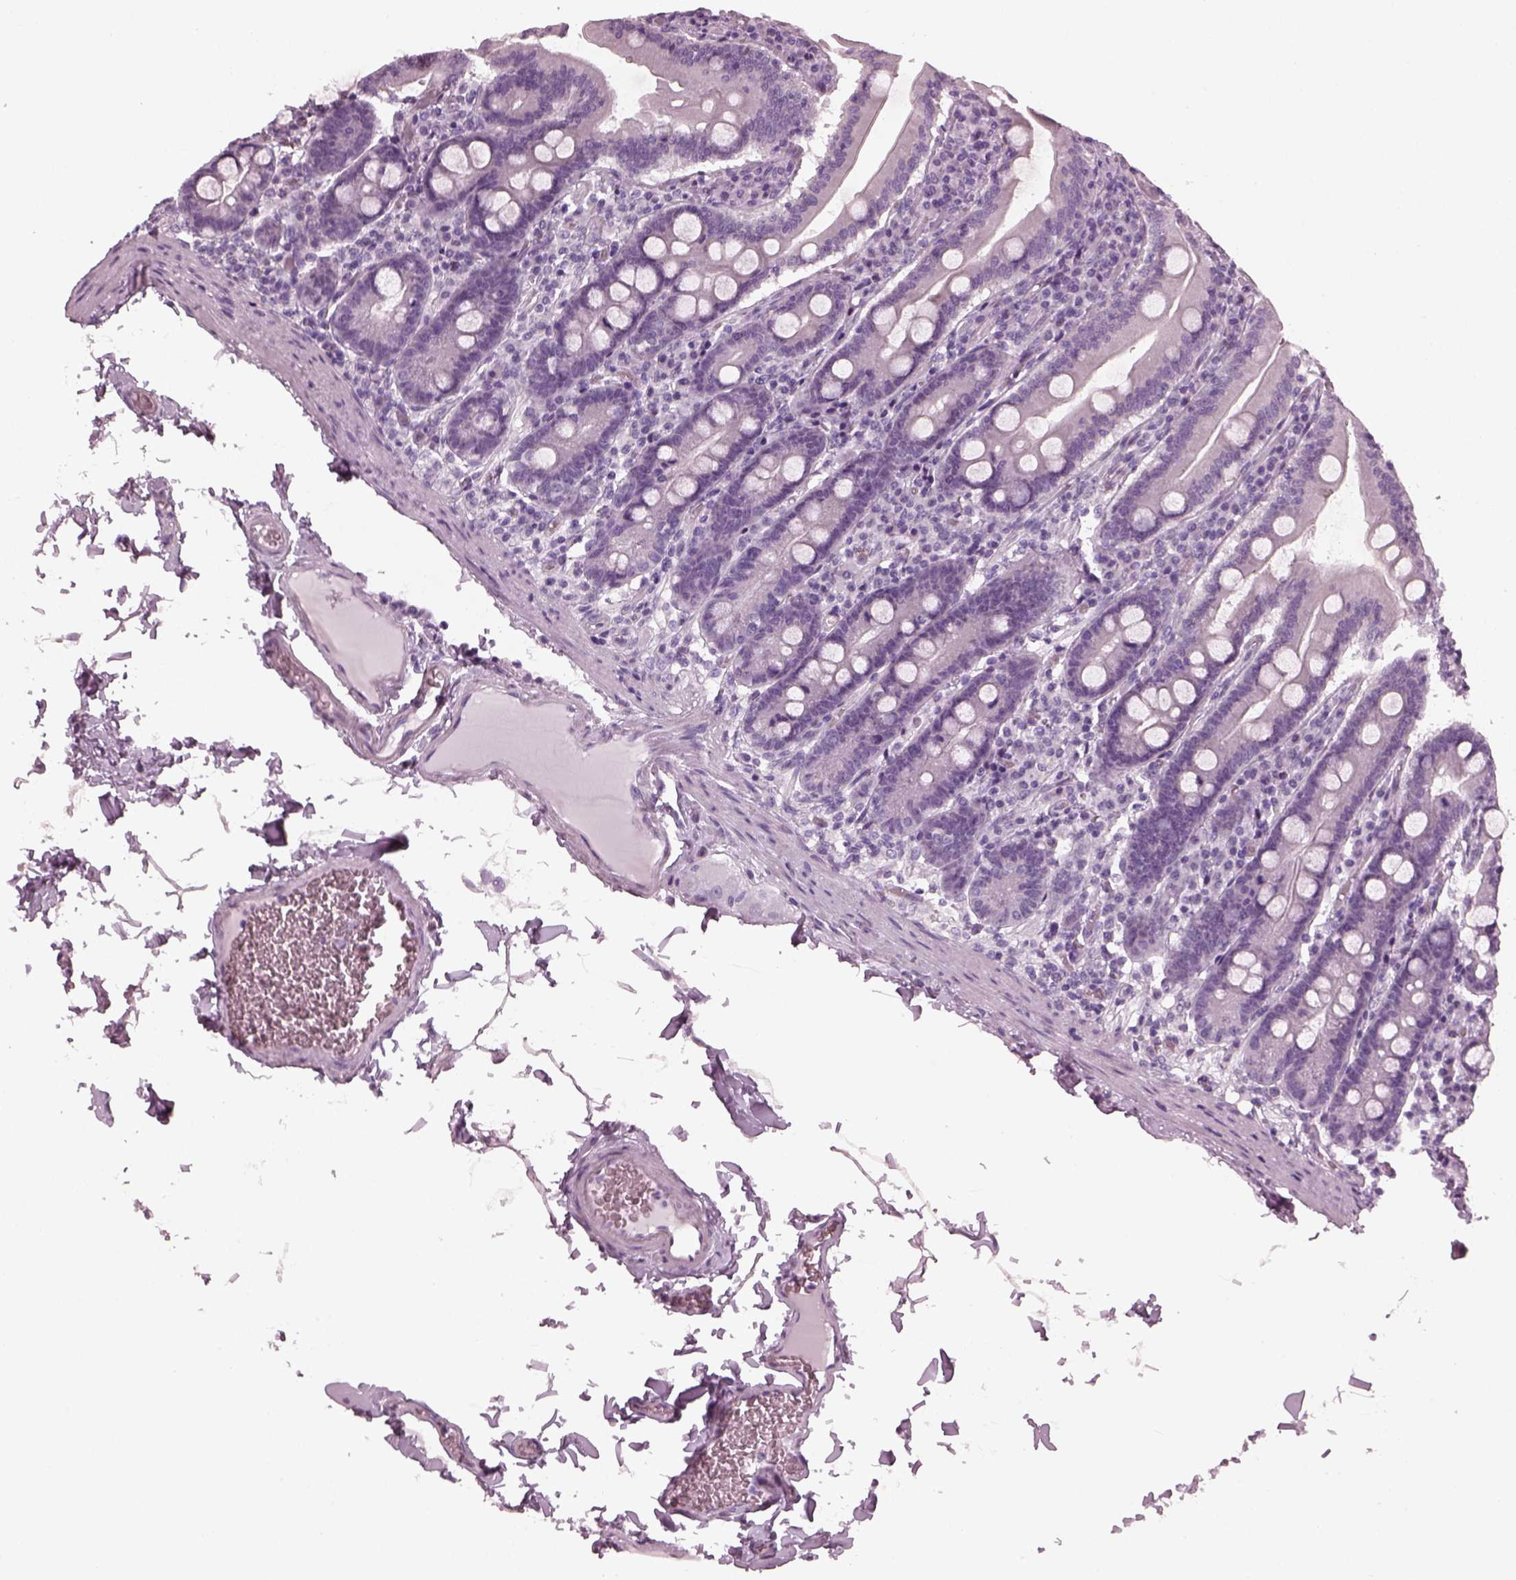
{"staining": {"intensity": "negative", "quantity": "none", "location": "none"}, "tissue": "small intestine", "cell_type": "Glandular cells", "image_type": "normal", "snomed": [{"axis": "morphology", "description": "Normal tissue, NOS"}, {"axis": "topography", "description": "Small intestine"}], "caption": "Micrograph shows no protein positivity in glandular cells of unremarkable small intestine. (DAB IHC with hematoxylin counter stain).", "gene": "PDC", "patient": {"sex": "male", "age": 37}}